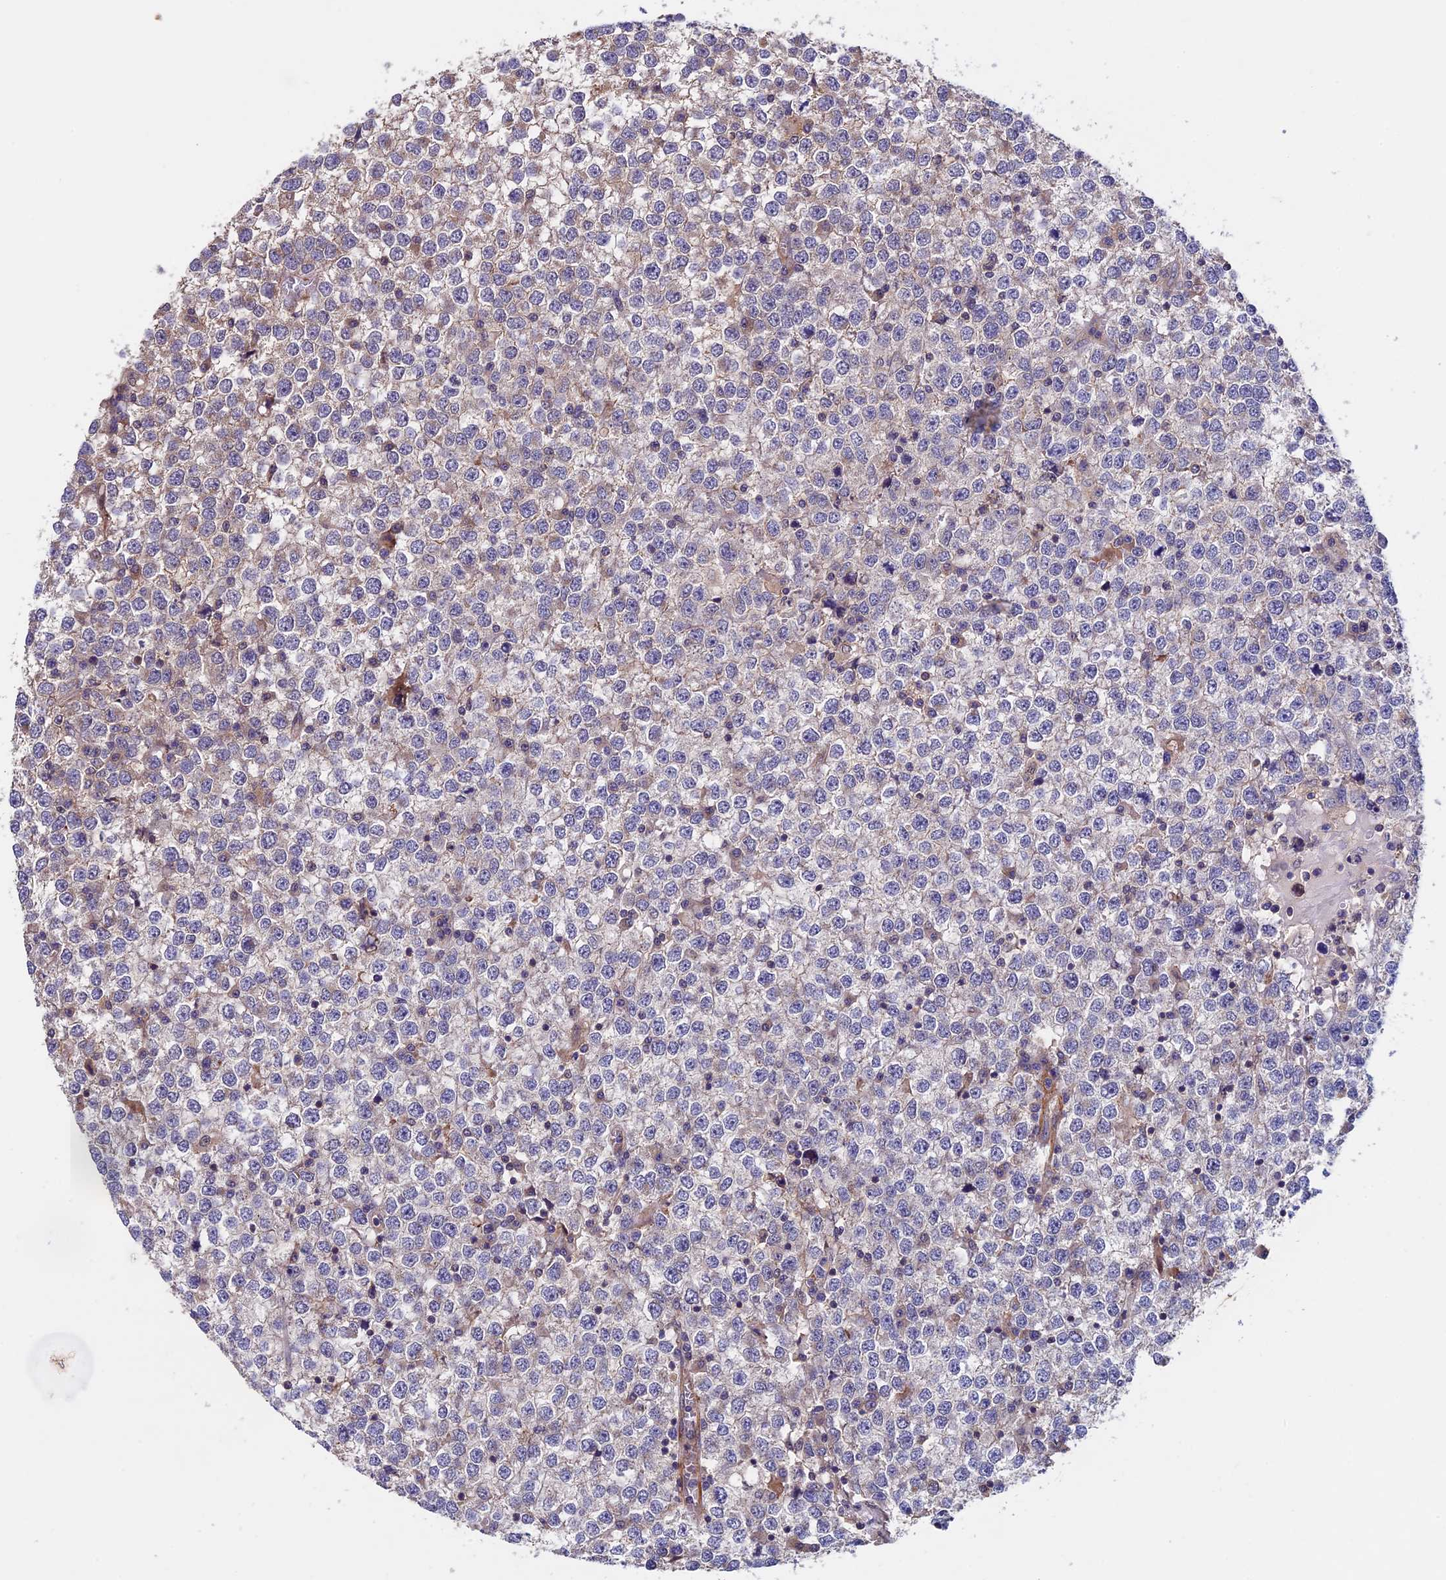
{"staining": {"intensity": "weak", "quantity": "25%-75%", "location": "cytoplasmic/membranous"}, "tissue": "testis cancer", "cell_type": "Tumor cells", "image_type": "cancer", "snomed": [{"axis": "morphology", "description": "Seminoma, NOS"}, {"axis": "topography", "description": "Testis"}], "caption": "A photomicrograph showing weak cytoplasmic/membranous expression in approximately 25%-75% of tumor cells in testis cancer (seminoma), as visualized by brown immunohistochemical staining.", "gene": "SLC9A5", "patient": {"sex": "male", "age": 65}}